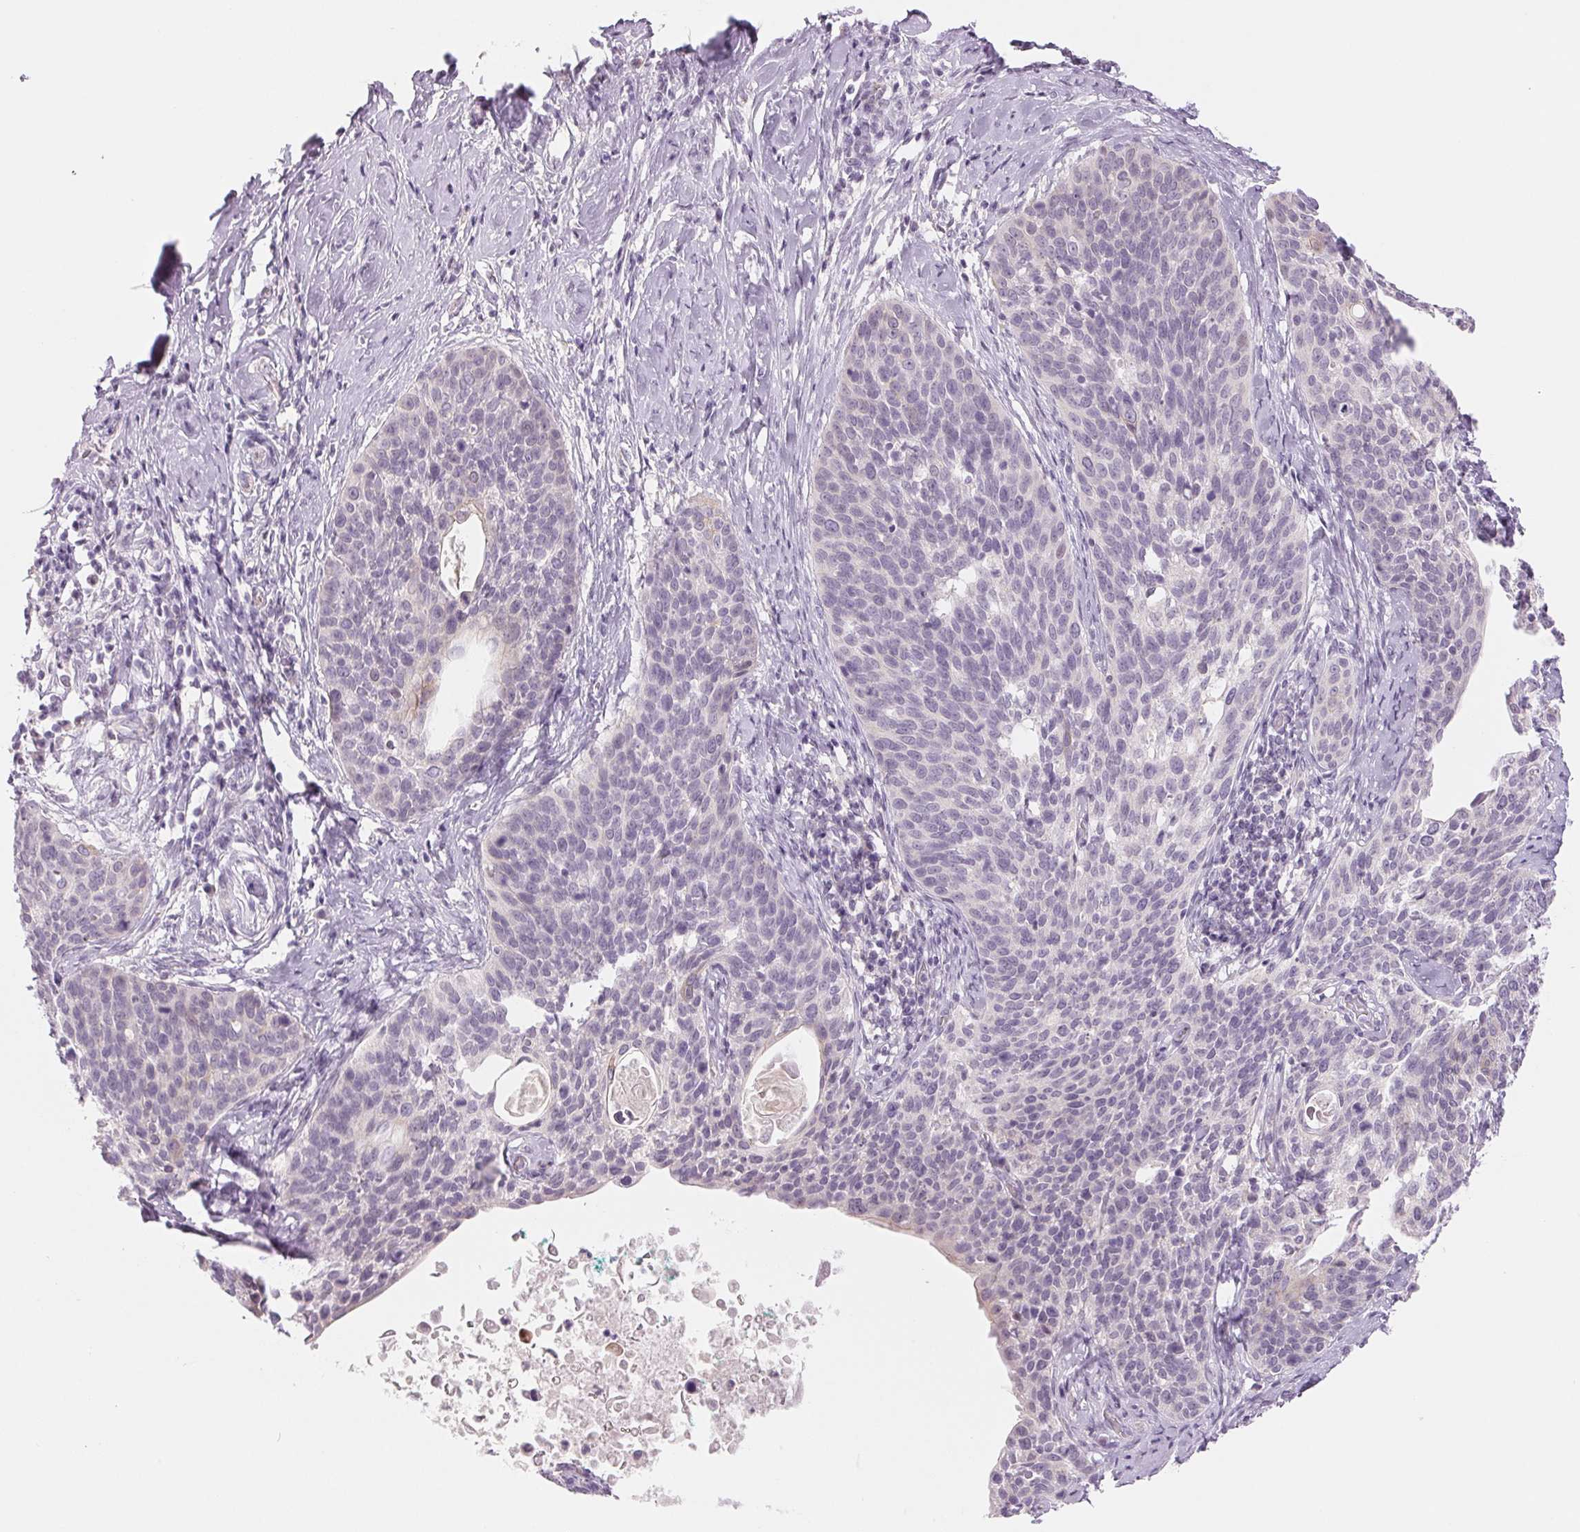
{"staining": {"intensity": "negative", "quantity": "none", "location": "none"}, "tissue": "cervical cancer", "cell_type": "Tumor cells", "image_type": "cancer", "snomed": [{"axis": "morphology", "description": "Squamous cell carcinoma, NOS"}, {"axis": "topography", "description": "Cervix"}], "caption": "A histopathology image of human cervical cancer (squamous cell carcinoma) is negative for staining in tumor cells. (Immunohistochemistry, brightfield microscopy, high magnification).", "gene": "CCDC168", "patient": {"sex": "female", "age": 69}}